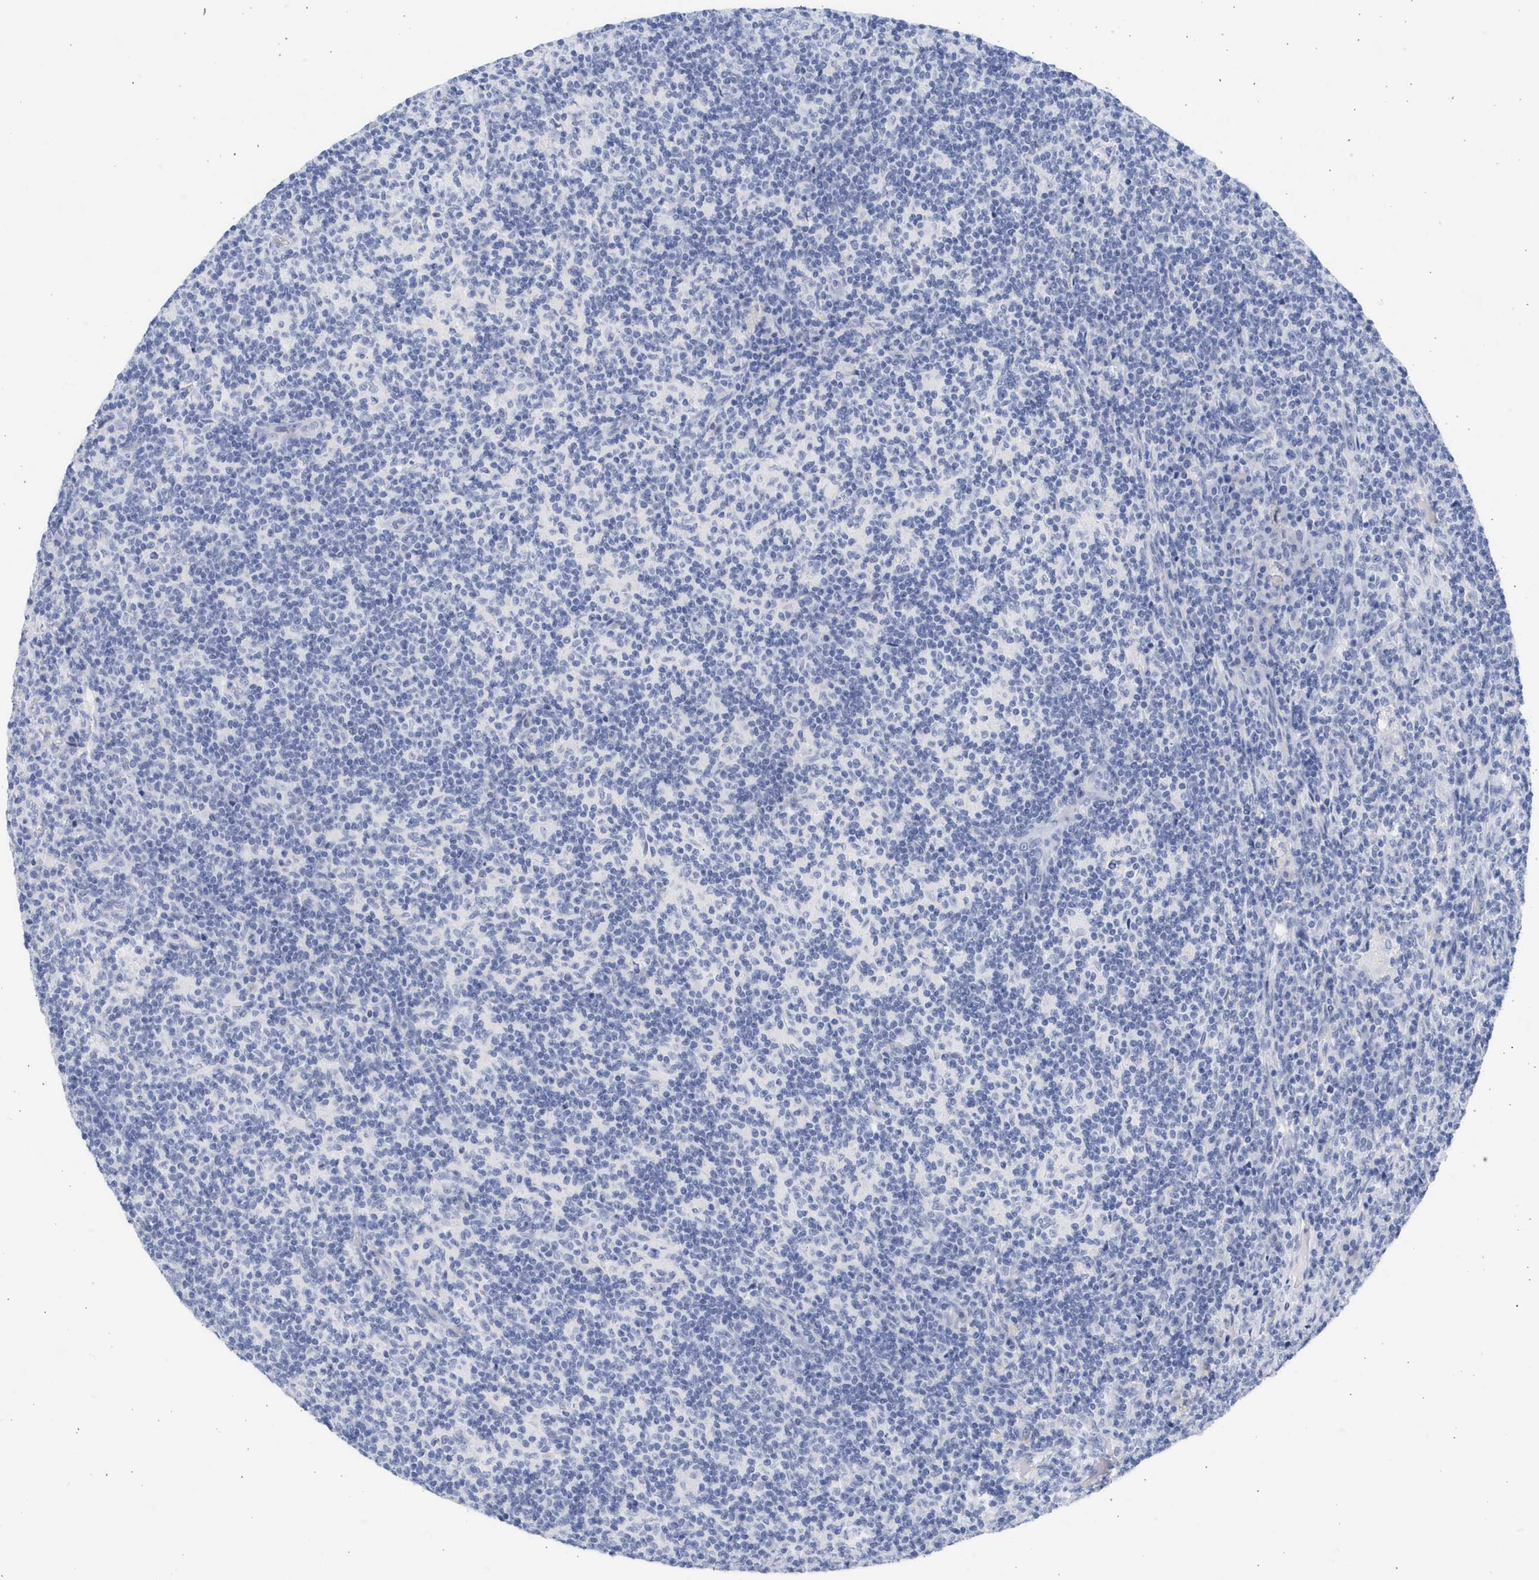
{"staining": {"intensity": "negative", "quantity": "none", "location": "none"}, "tissue": "lymph node", "cell_type": "Germinal center cells", "image_type": "normal", "snomed": [{"axis": "morphology", "description": "Normal tissue, NOS"}, {"axis": "morphology", "description": "Inflammation, NOS"}, {"axis": "topography", "description": "Lymph node"}], "caption": "Immunohistochemistry (IHC) histopathology image of normal human lymph node stained for a protein (brown), which reveals no expression in germinal center cells.", "gene": "SPATA3", "patient": {"sex": "male", "age": 55}}